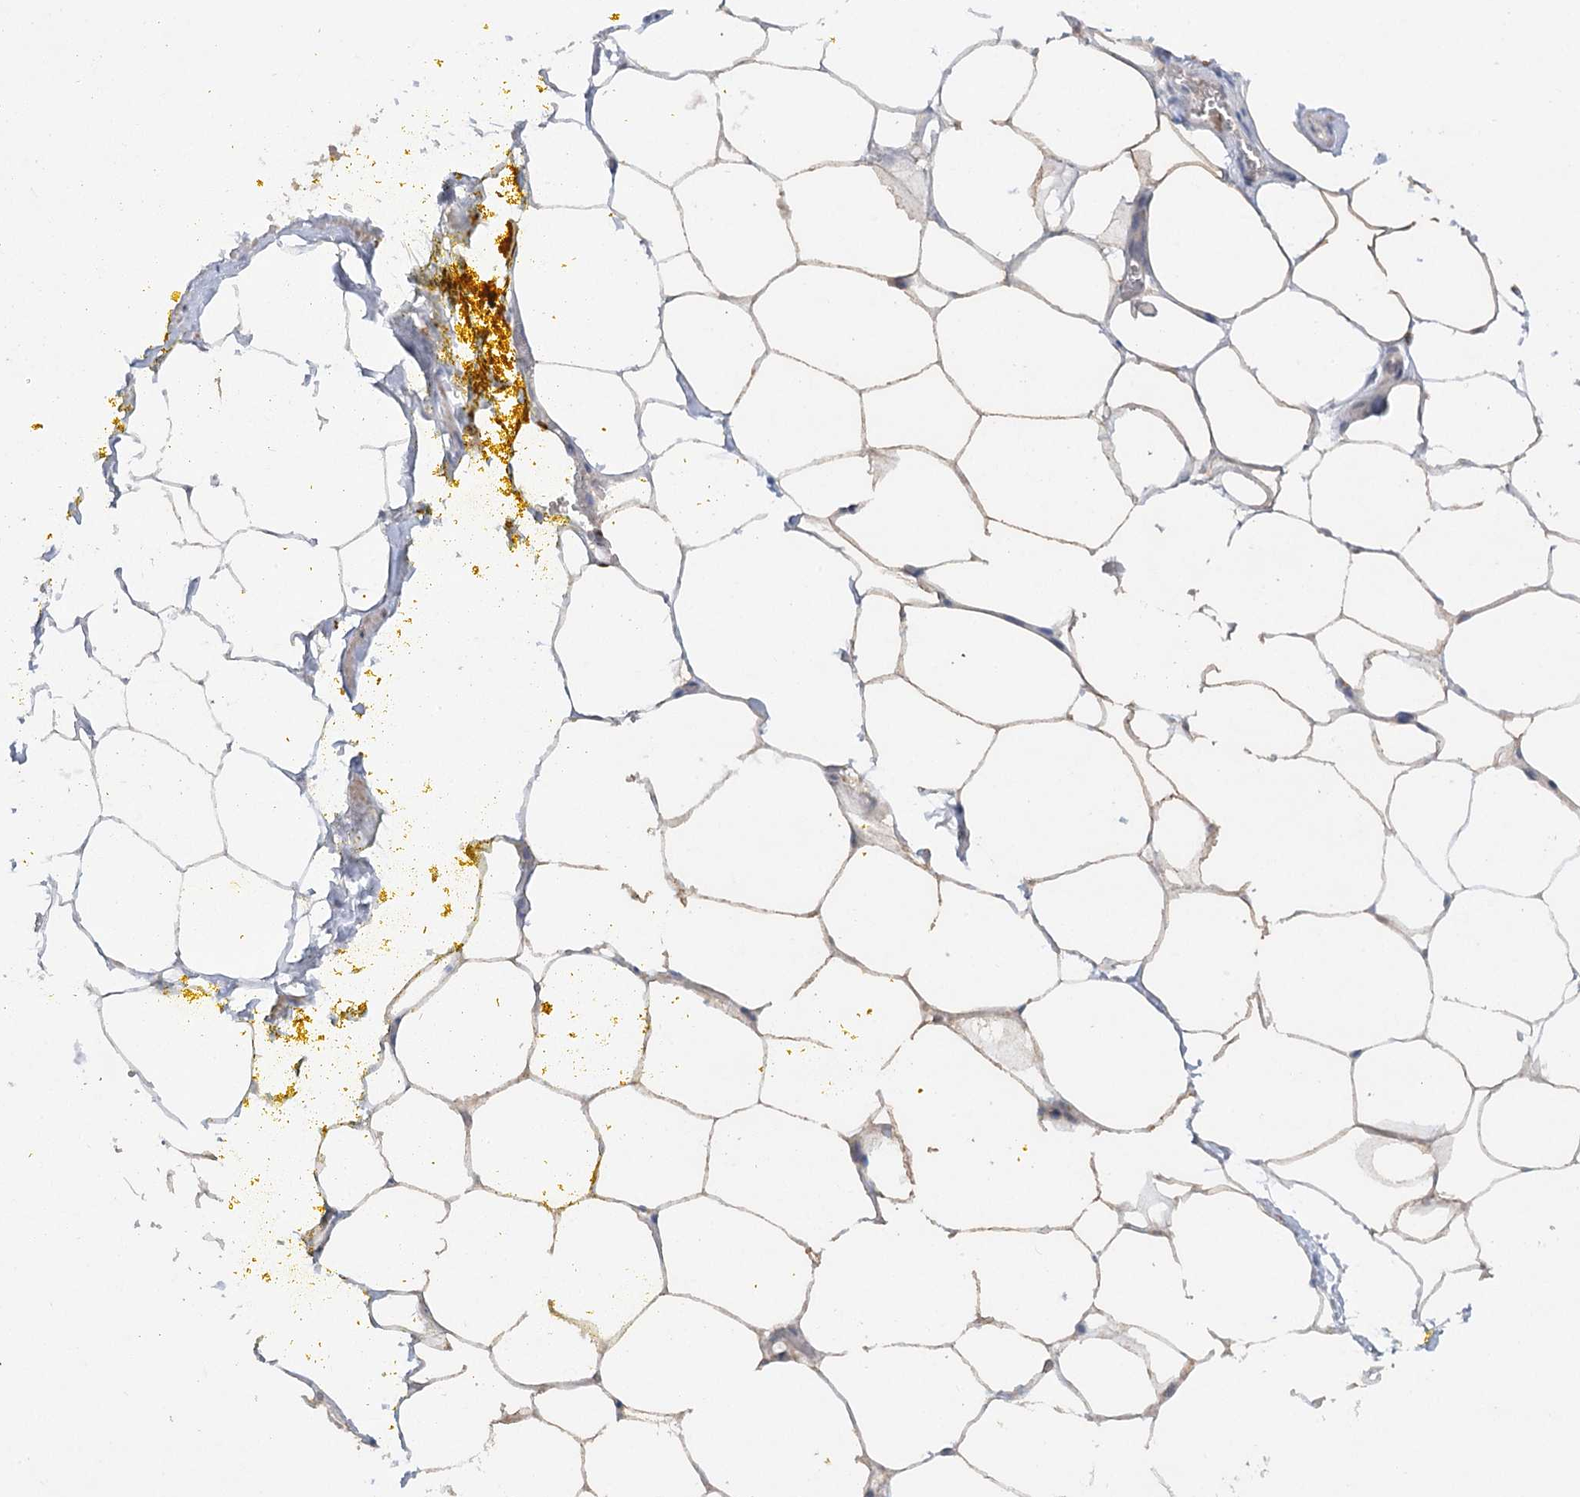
{"staining": {"intensity": "moderate", "quantity": ">75%", "location": "cytoplasmic/membranous"}, "tissue": "adipose tissue", "cell_type": "Adipocytes", "image_type": "normal", "snomed": [{"axis": "morphology", "description": "Normal tissue, NOS"}, {"axis": "morphology", "description": "Adenocarcinoma, Low grade"}, {"axis": "topography", "description": "Prostate"}, {"axis": "topography", "description": "Peripheral nerve tissue"}], "caption": "Immunohistochemical staining of benign adipose tissue shows medium levels of moderate cytoplasmic/membranous staining in about >75% of adipocytes.", "gene": "TRAF3IP1", "patient": {"sex": "male", "age": 63}}